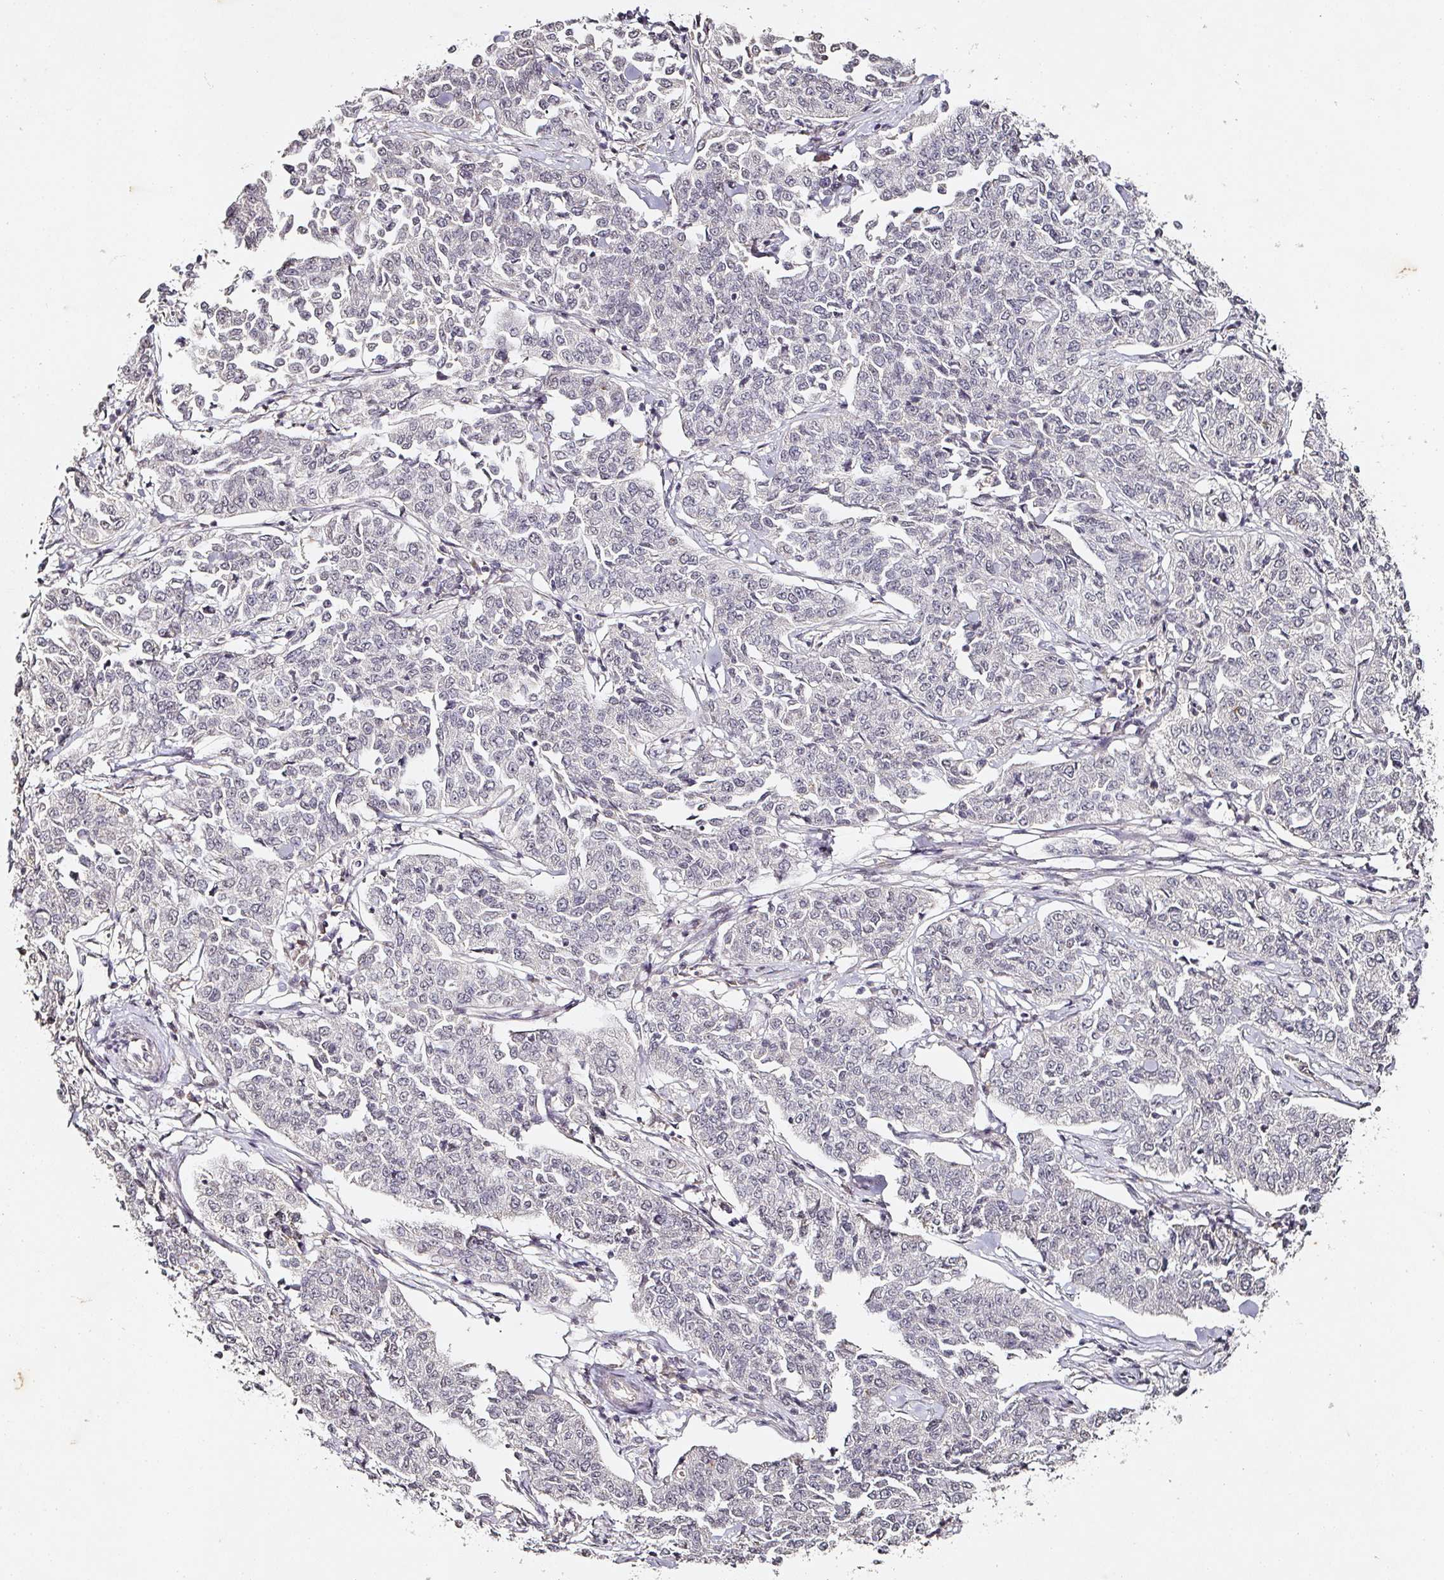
{"staining": {"intensity": "negative", "quantity": "none", "location": "none"}, "tissue": "cervical cancer", "cell_type": "Tumor cells", "image_type": "cancer", "snomed": [{"axis": "morphology", "description": "Squamous cell carcinoma, NOS"}, {"axis": "topography", "description": "Cervix"}], "caption": "Immunohistochemical staining of cervical squamous cell carcinoma displays no significant positivity in tumor cells. The staining was performed using DAB to visualize the protein expression in brown, while the nuclei were stained in blue with hematoxylin (Magnification: 20x).", "gene": "CAPN5", "patient": {"sex": "female", "age": 35}}